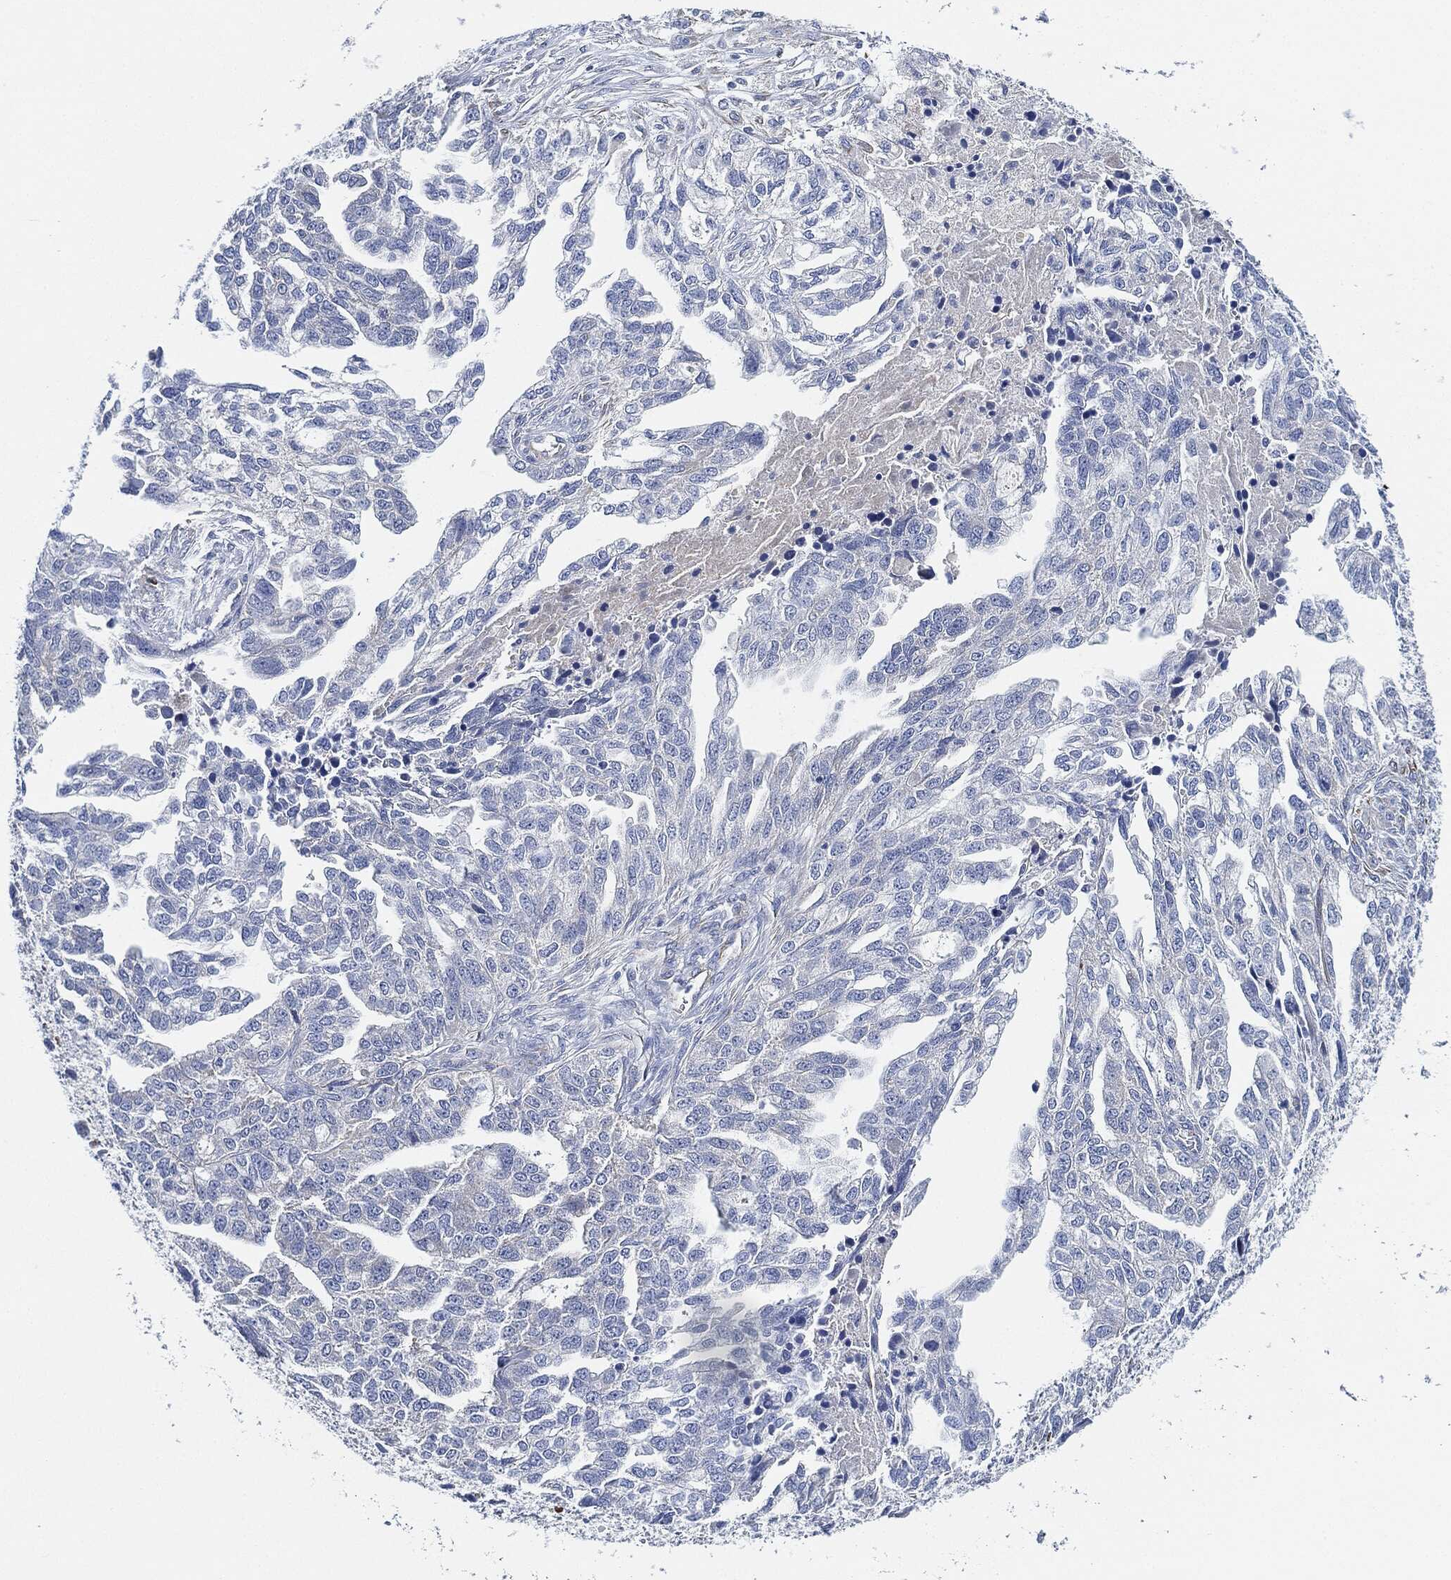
{"staining": {"intensity": "negative", "quantity": "none", "location": "none"}, "tissue": "ovarian cancer", "cell_type": "Tumor cells", "image_type": "cancer", "snomed": [{"axis": "morphology", "description": "Cystadenocarcinoma, serous, NOS"}, {"axis": "topography", "description": "Ovary"}], "caption": "Immunohistochemical staining of ovarian cancer (serous cystadenocarcinoma) reveals no significant expression in tumor cells.", "gene": "THSD1", "patient": {"sex": "female", "age": 51}}